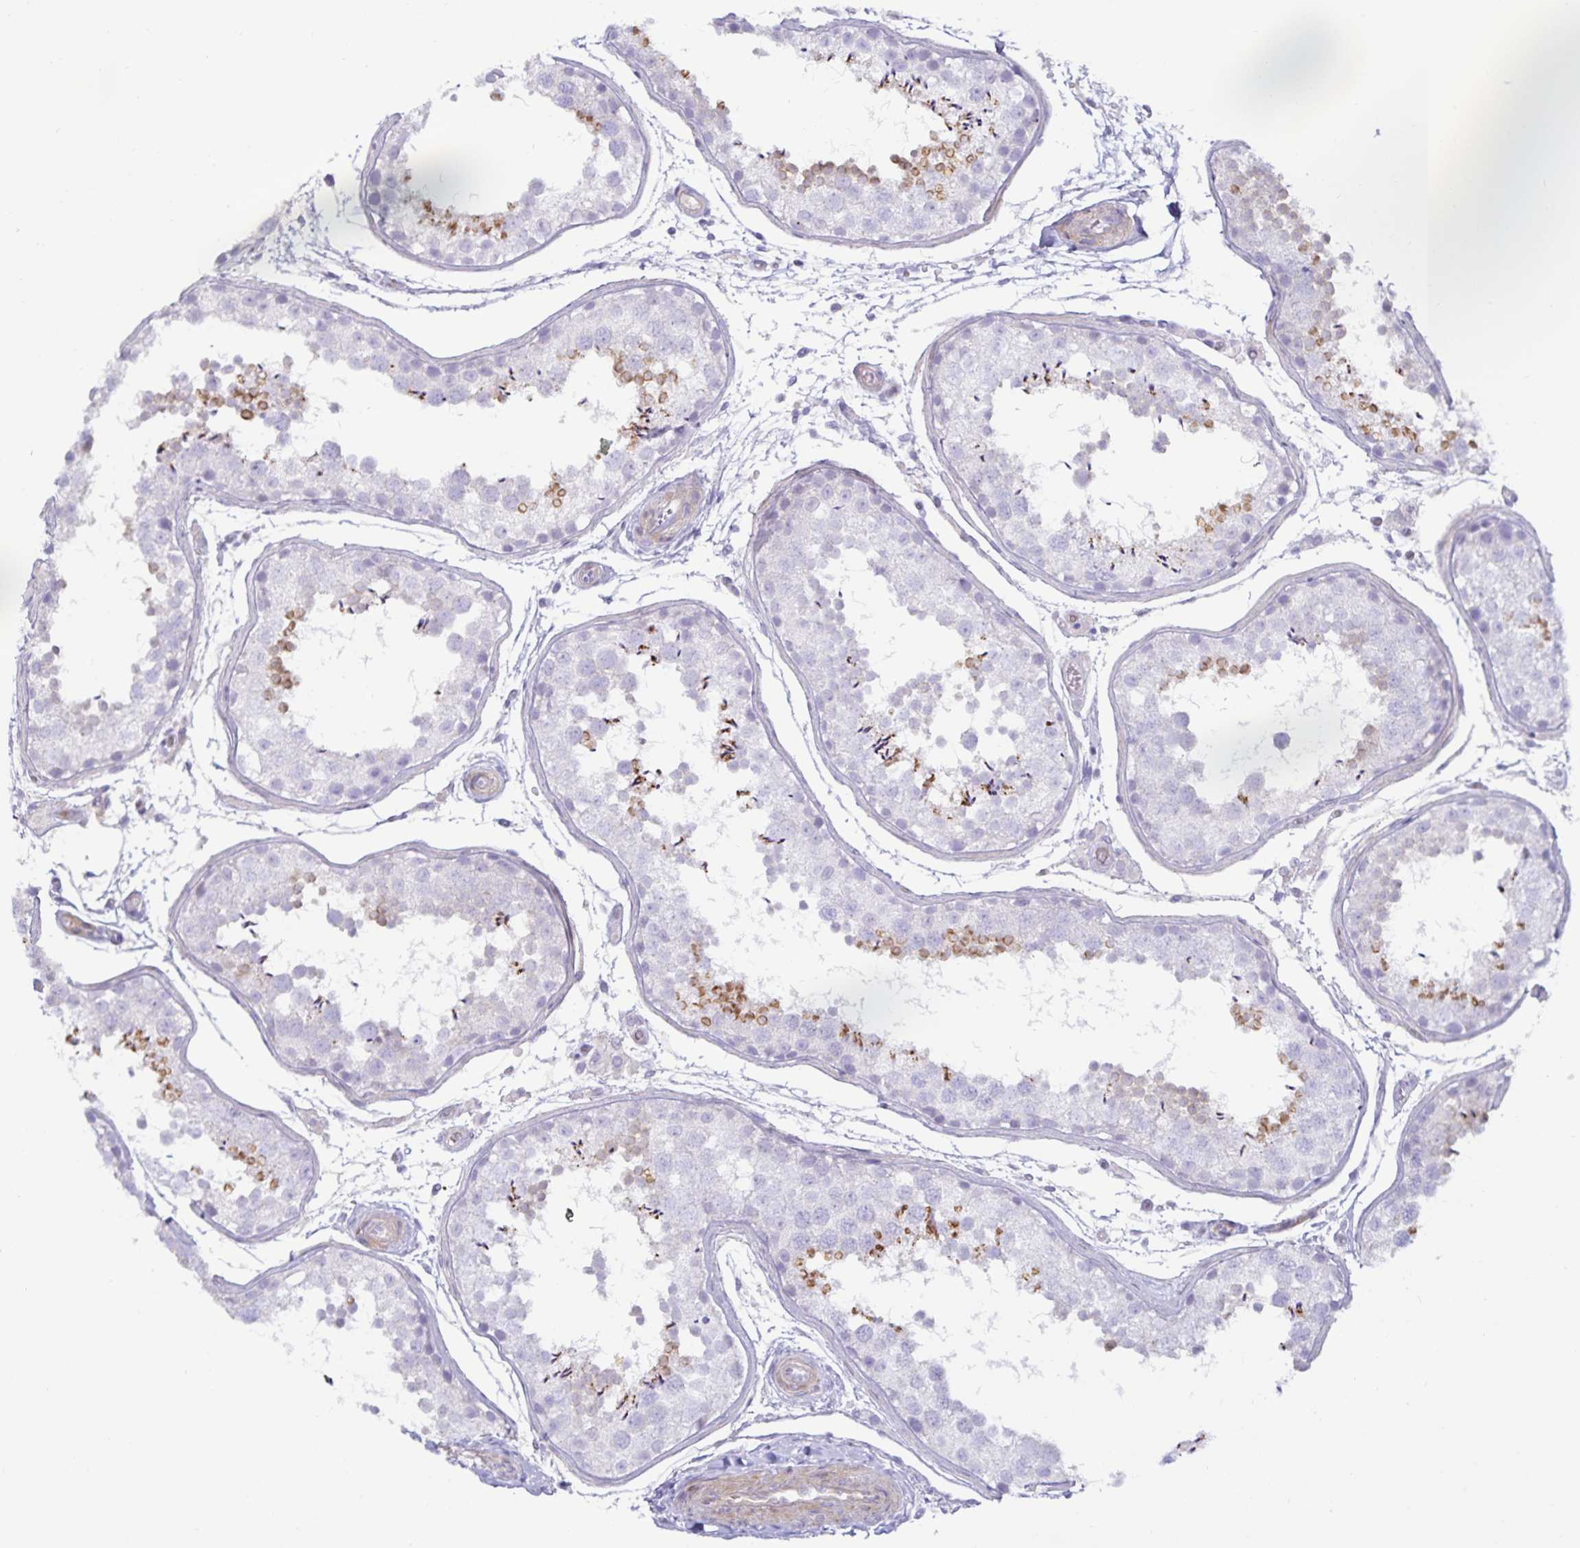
{"staining": {"intensity": "strong", "quantity": "<25%", "location": "cytoplasmic/membranous"}, "tissue": "testis", "cell_type": "Cells in seminiferous ducts", "image_type": "normal", "snomed": [{"axis": "morphology", "description": "Normal tissue, NOS"}, {"axis": "topography", "description": "Testis"}], "caption": "Immunohistochemistry histopathology image of benign testis: testis stained using immunohistochemistry shows medium levels of strong protein expression localized specifically in the cytoplasmic/membranous of cells in seminiferous ducts, appearing as a cytoplasmic/membranous brown color.", "gene": "SPAG4", "patient": {"sex": "male", "age": 29}}